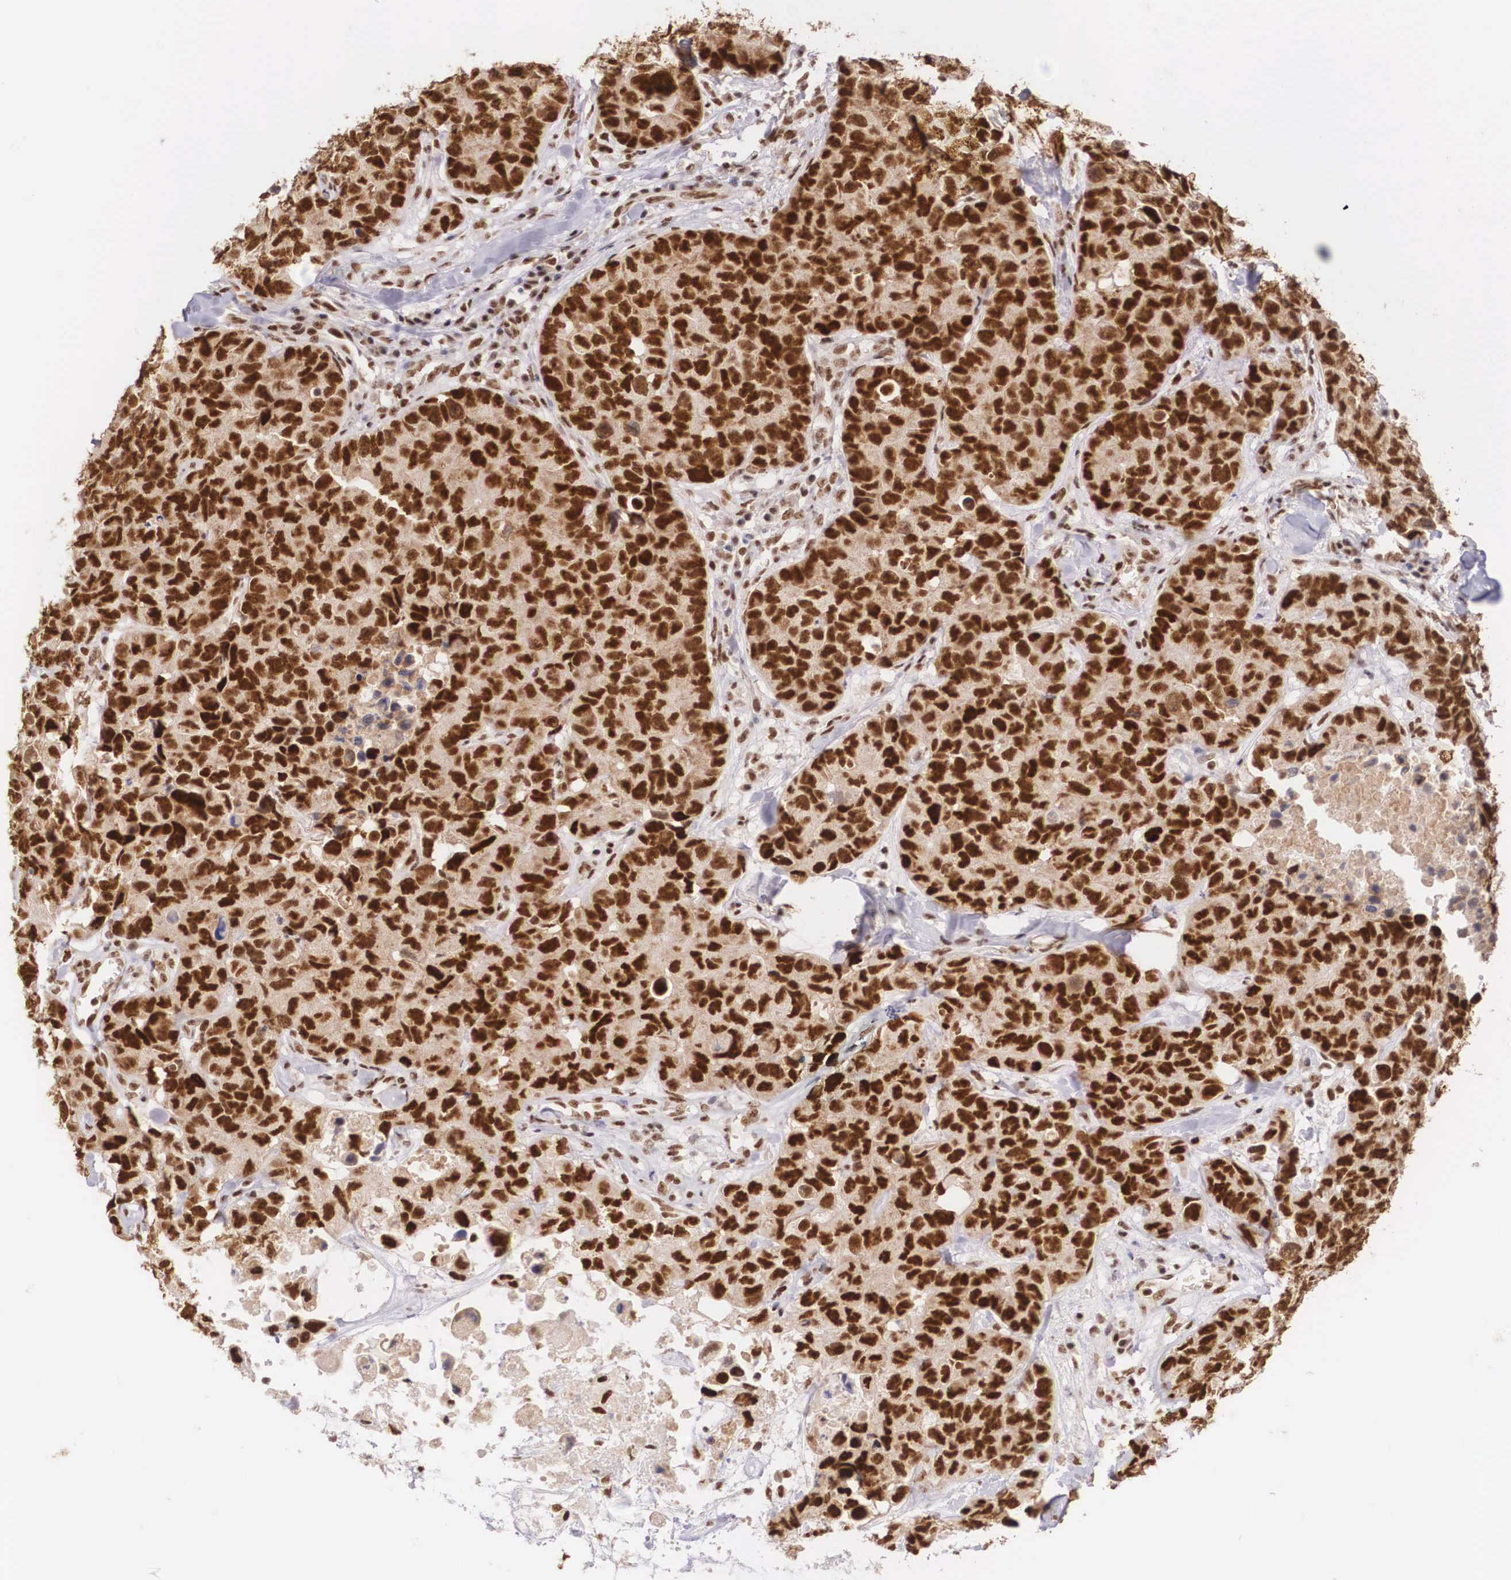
{"staining": {"intensity": "strong", "quantity": ">75%", "location": "nuclear"}, "tissue": "breast cancer", "cell_type": "Tumor cells", "image_type": "cancer", "snomed": [{"axis": "morphology", "description": "Duct carcinoma"}, {"axis": "topography", "description": "Breast"}], "caption": "Breast cancer stained with a protein marker shows strong staining in tumor cells.", "gene": "HTATSF1", "patient": {"sex": "female", "age": 91}}